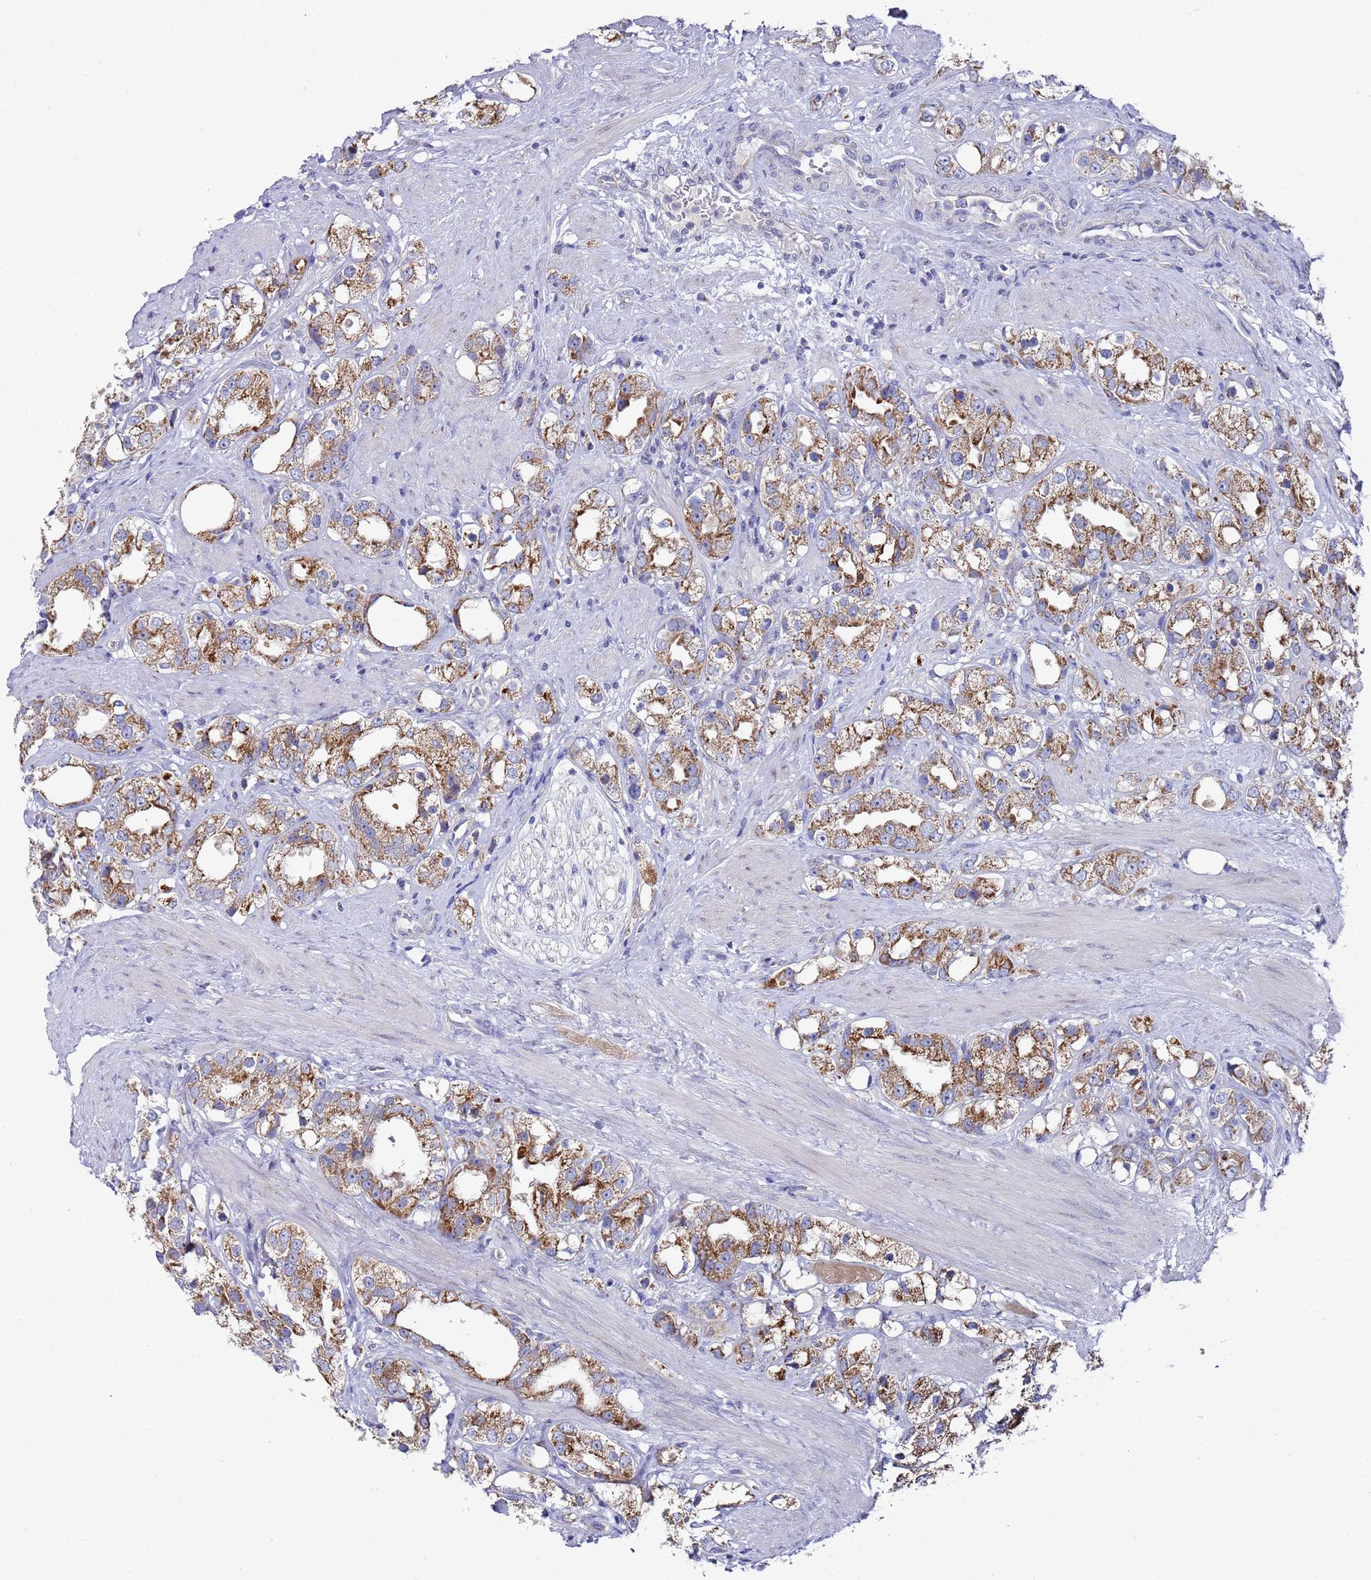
{"staining": {"intensity": "moderate", "quantity": ">75%", "location": "cytoplasmic/membranous"}, "tissue": "prostate cancer", "cell_type": "Tumor cells", "image_type": "cancer", "snomed": [{"axis": "morphology", "description": "Adenocarcinoma, NOS"}, {"axis": "topography", "description": "Prostate"}], "caption": "This is an image of immunohistochemistry (IHC) staining of prostate cancer (adenocarcinoma), which shows moderate expression in the cytoplasmic/membranous of tumor cells.", "gene": "NPEPPS", "patient": {"sex": "male", "age": 79}}